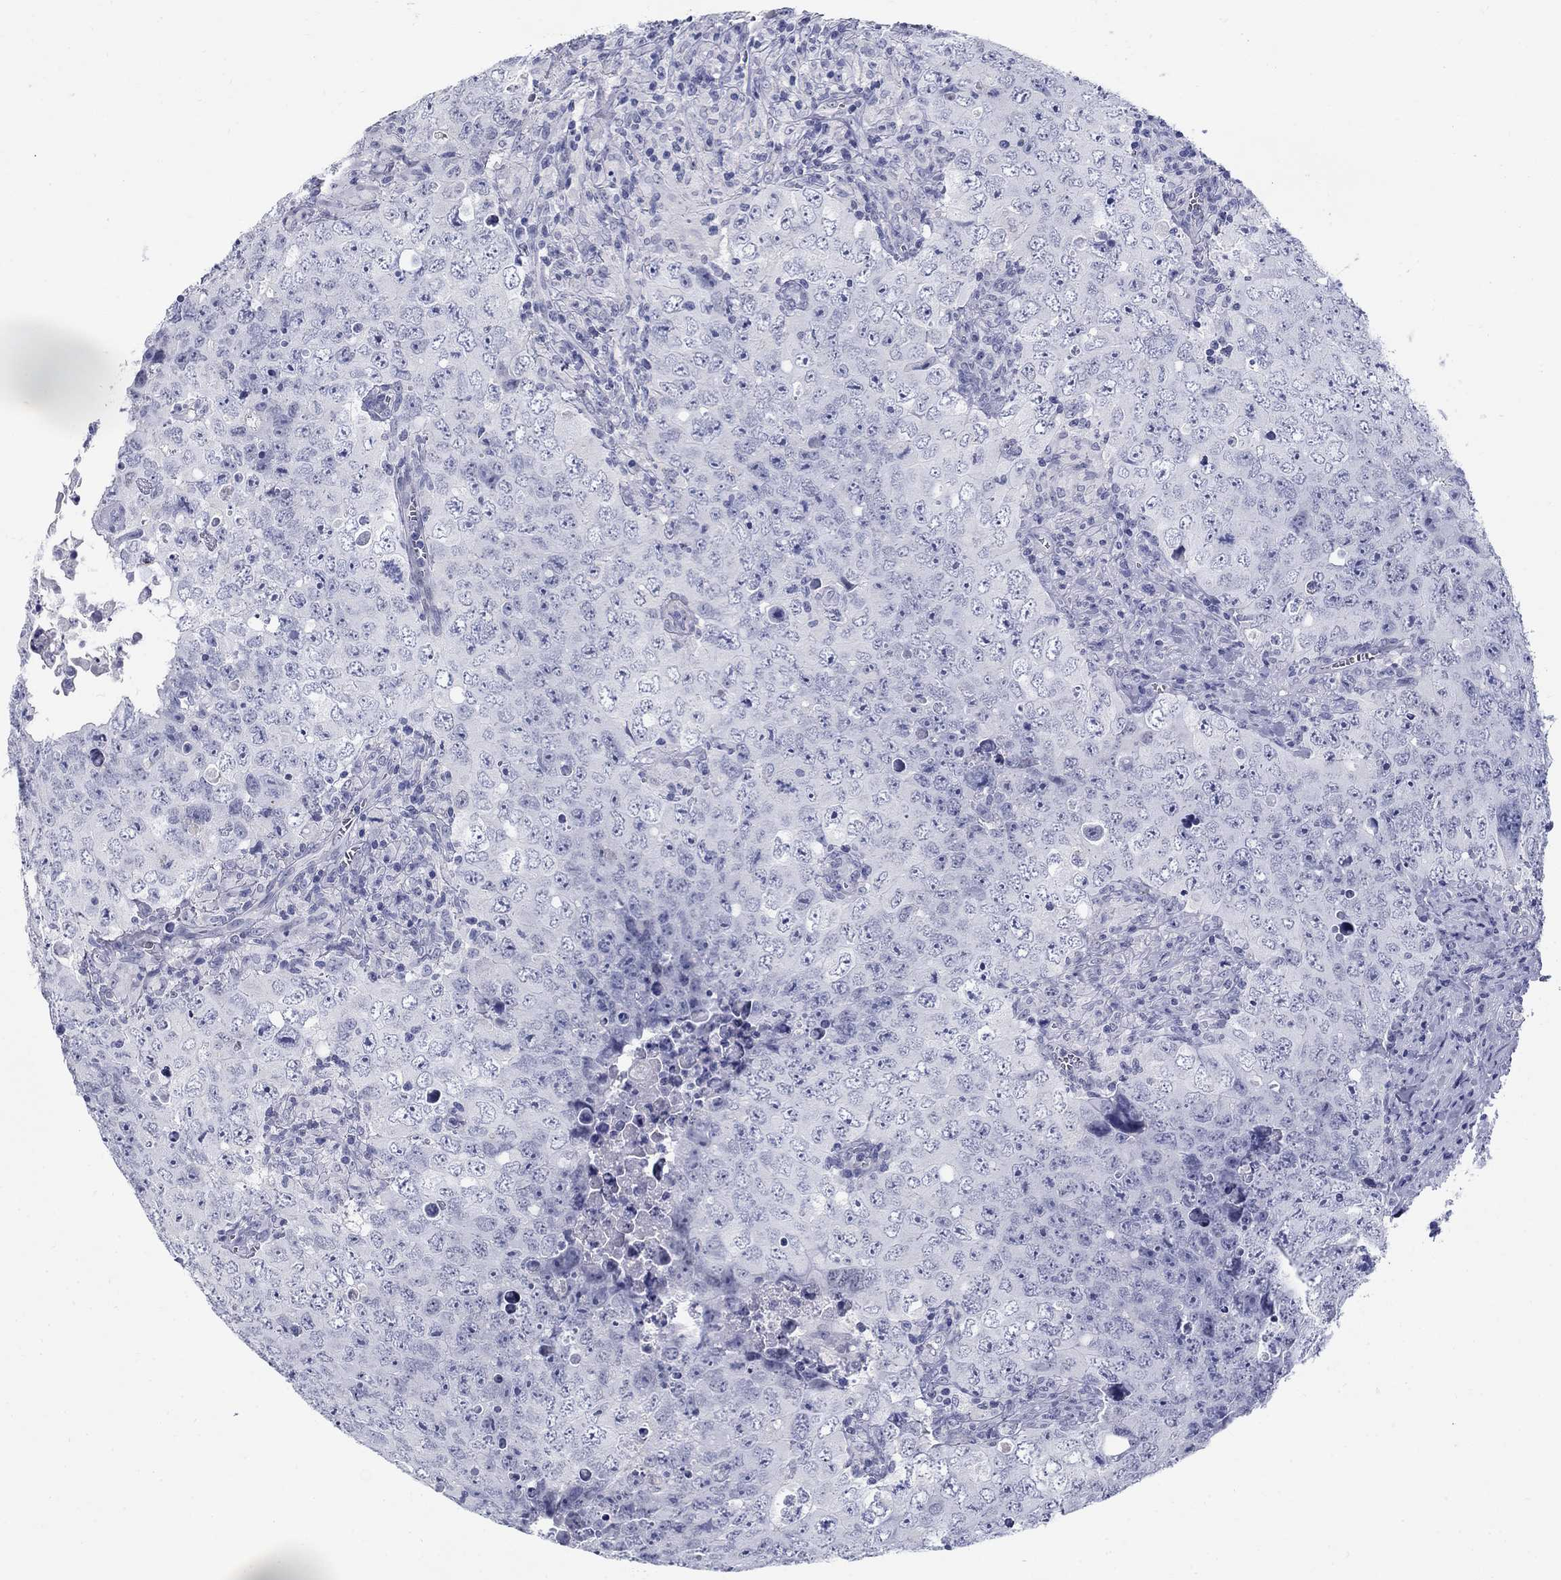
{"staining": {"intensity": "negative", "quantity": "none", "location": "none"}, "tissue": "testis cancer", "cell_type": "Tumor cells", "image_type": "cancer", "snomed": [{"axis": "morphology", "description": "Seminoma, NOS"}, {"axis": "topography", "description": "Testis"}], "caption": "An image of testis cancer stained for a protein demonstrates no brown staining in tumor cells.", "gene": "C4orf19", "patient": {"sex": "male", "age": 34}}